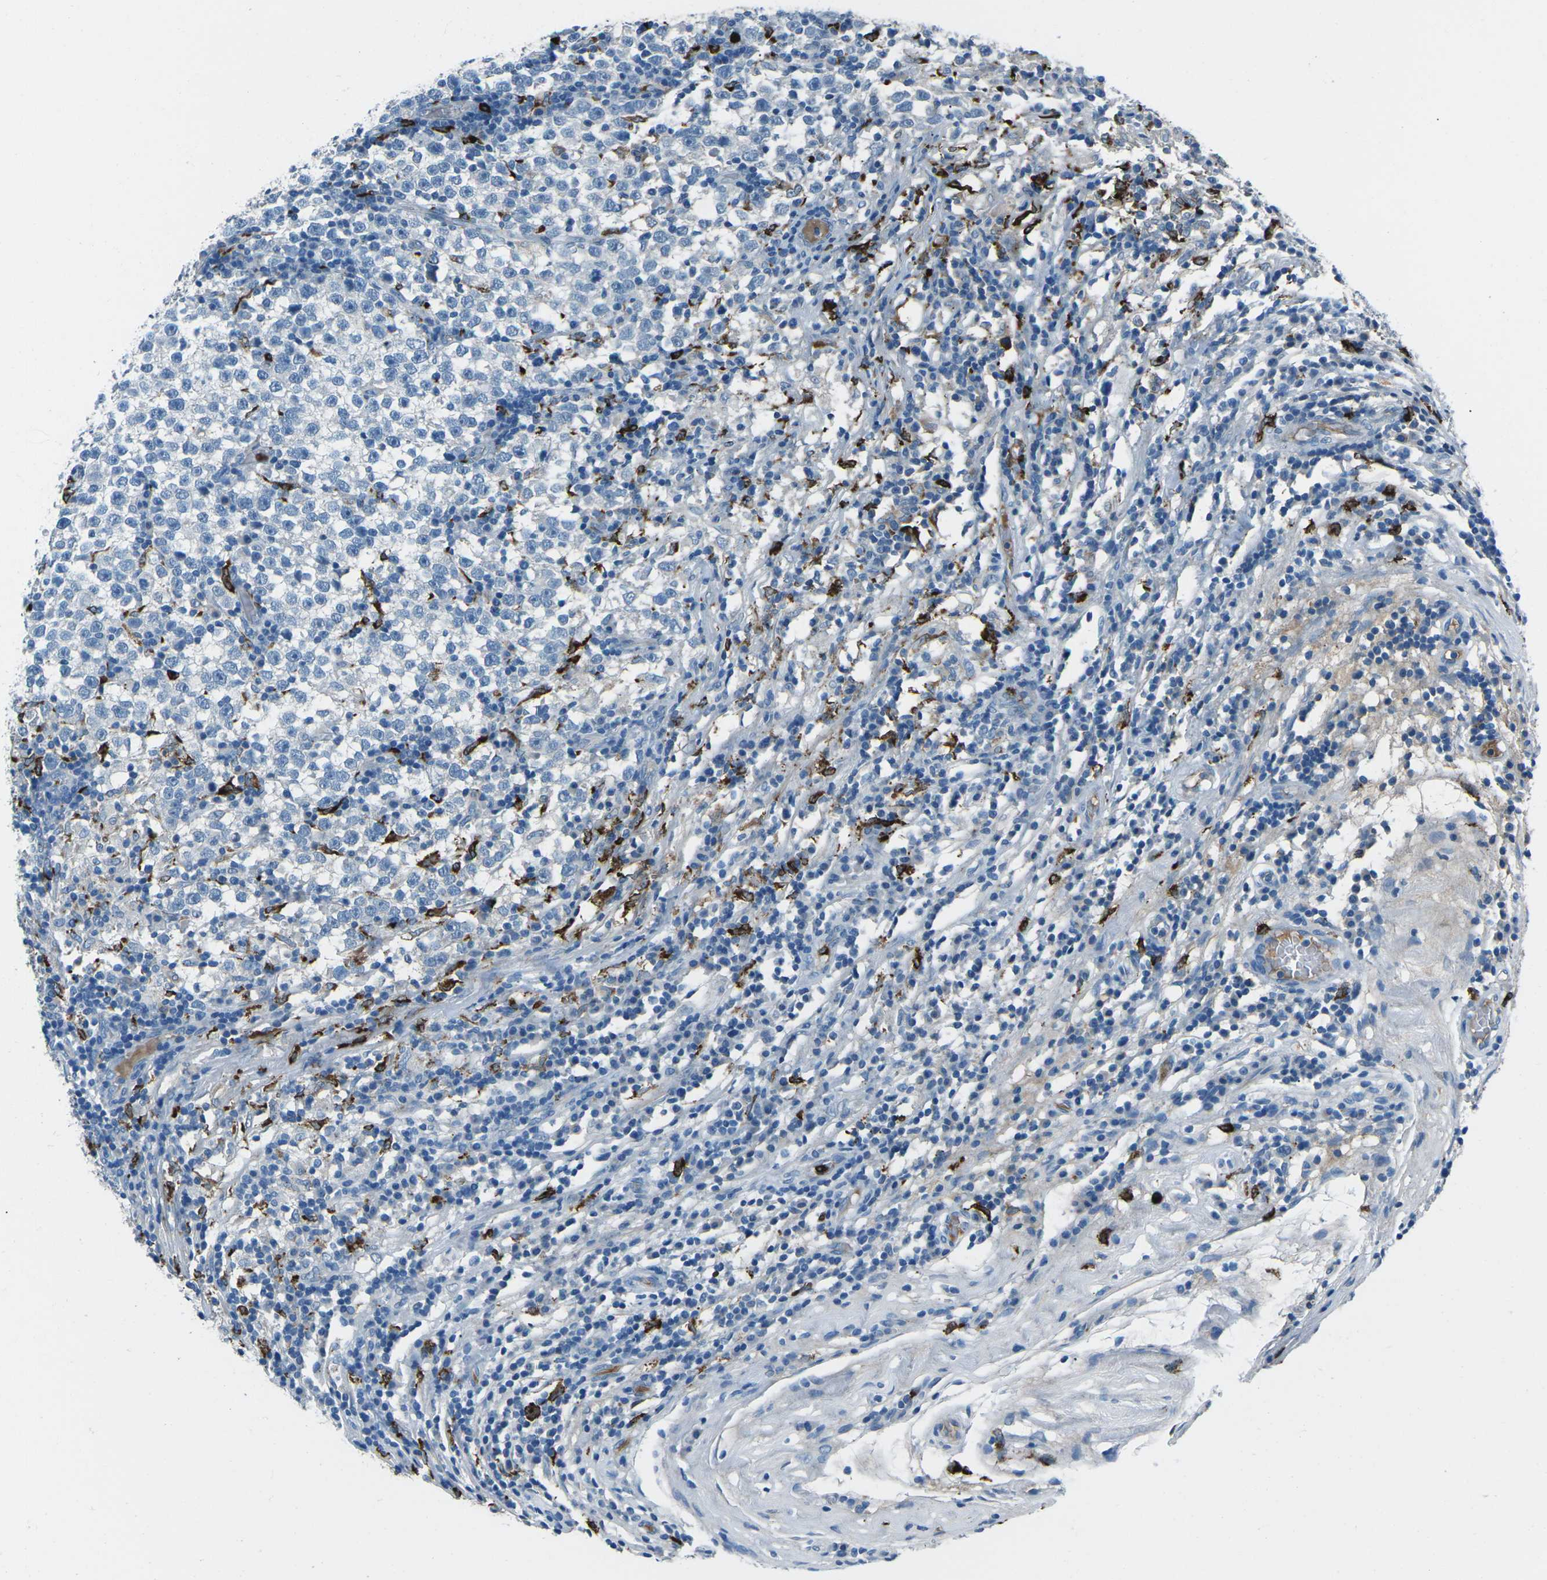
{"staining": {"intensity": "negative", "quantity": "none", "location": "none"}, "tissue": "testis cancer", "cell_type": "Tumor cells", "image_type": "cancer", "snomed": [{"axis": "morphology", "description": "Seminoma, NOS"}, {"axis": "topography", "description": "Testis"}], "caption": "The photomicrograph reveals no significant positivity in tumor cells of testis cancer. (DAB IHC, high magnification).", "gene": "FCN1", "patient": {"sex": "male", "age": 43}}